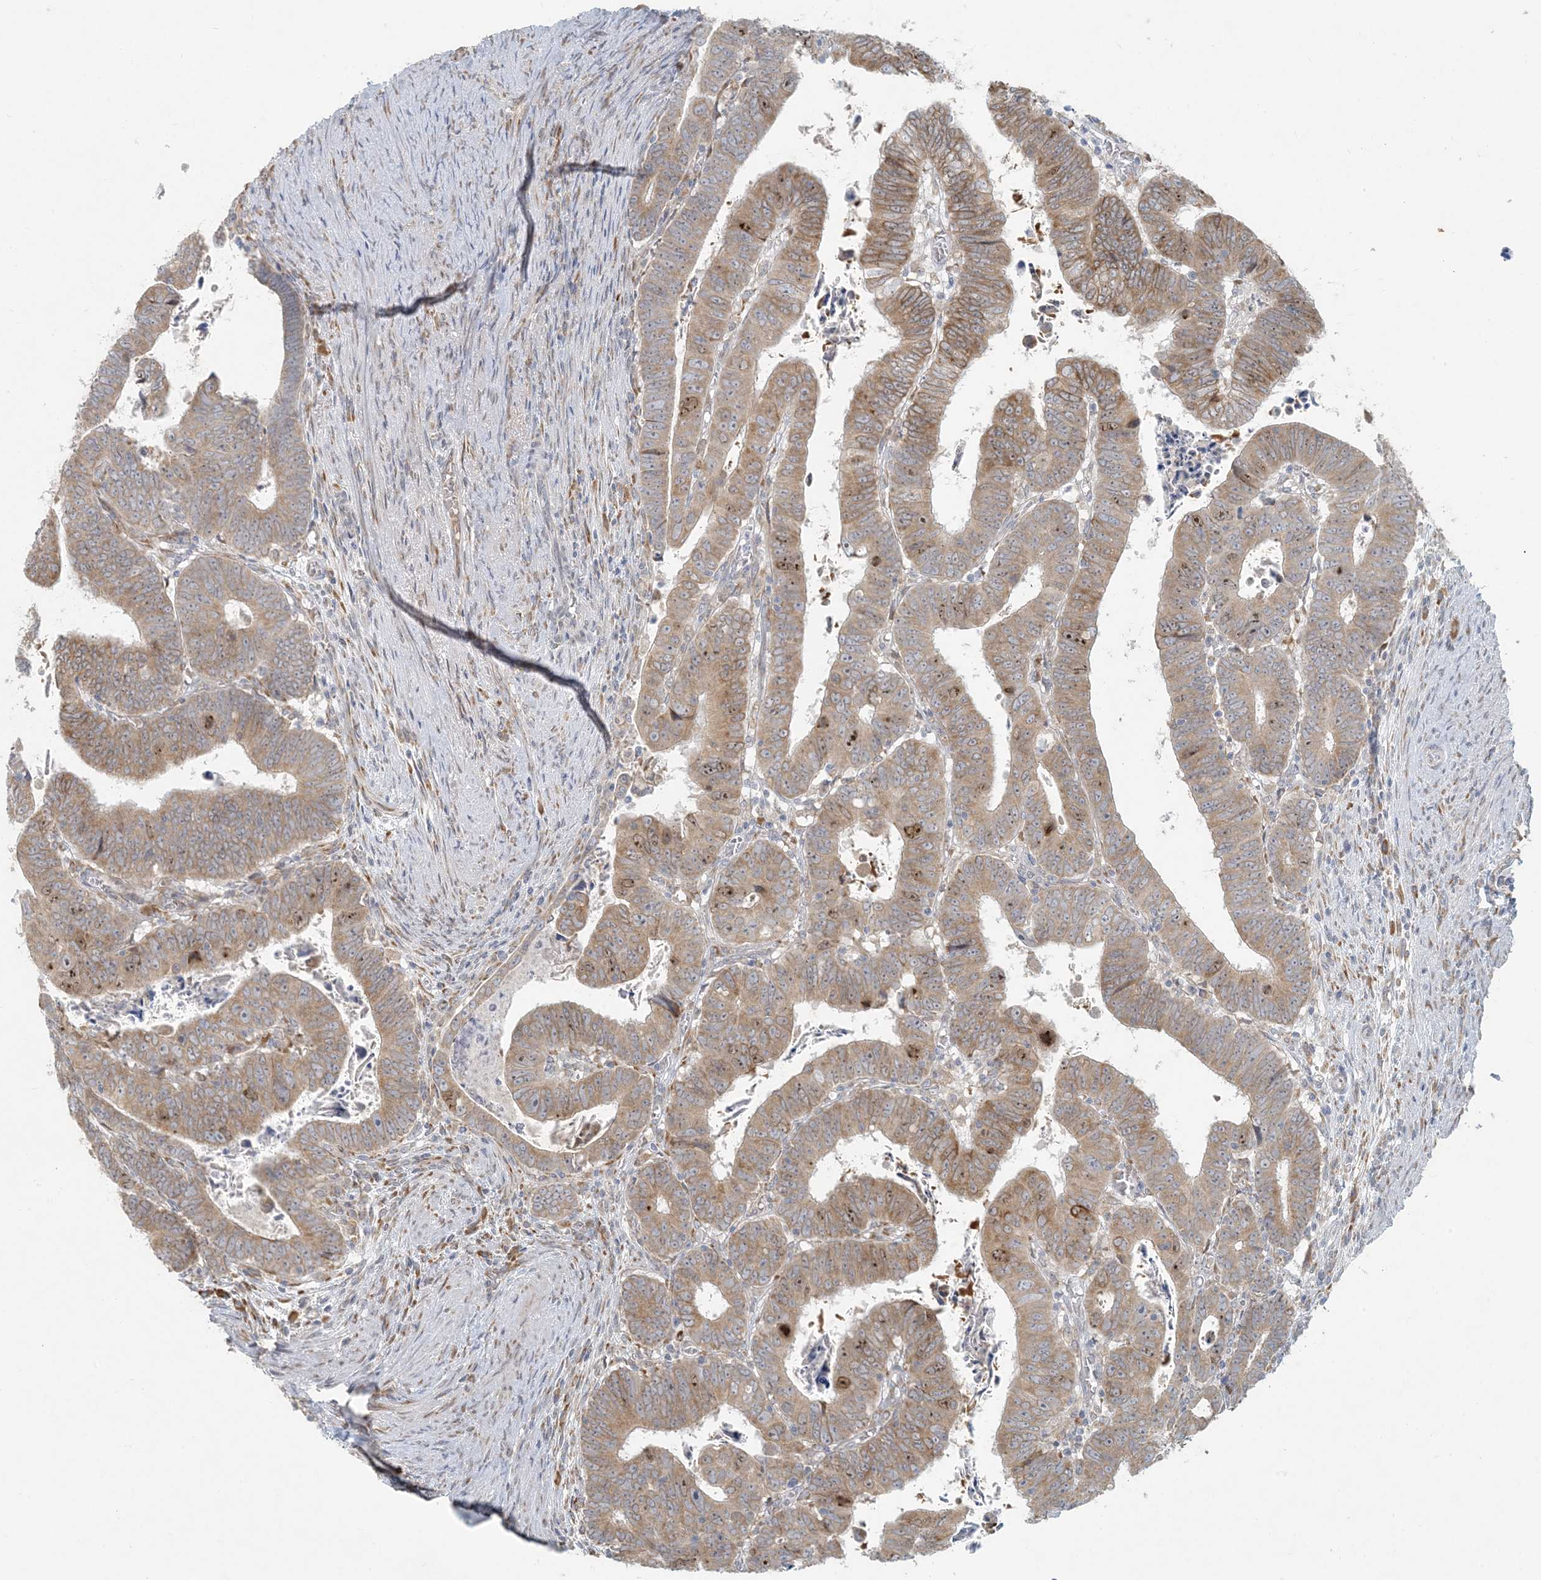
{"staining": {"intensity": "moderate", "quantity": ">75%", "location": "cytoplasmic/membranous,nuclear"}, "tissue": "colorectal cancer", "cell_type": "Tumor cells", "image_type": "cancer", "snomed": [{"axis": "morphology", "description": "Normal tissue, NOS"}, {"axis": "morphology", "description": "Adenocarcinoma, NOS"}, {"axis": "topography", "description": "Rectum"}], "caption": "Approximately >75% of tumor cells in colorectal cancer (adenocarcinoma) demonstrate moderate cytoplasmic/membranous and nuclear protein staining as visualized by brown immunohistochemical staining.", "gene": "HACL1", "patient": {"sex": "female", "age": 65}}